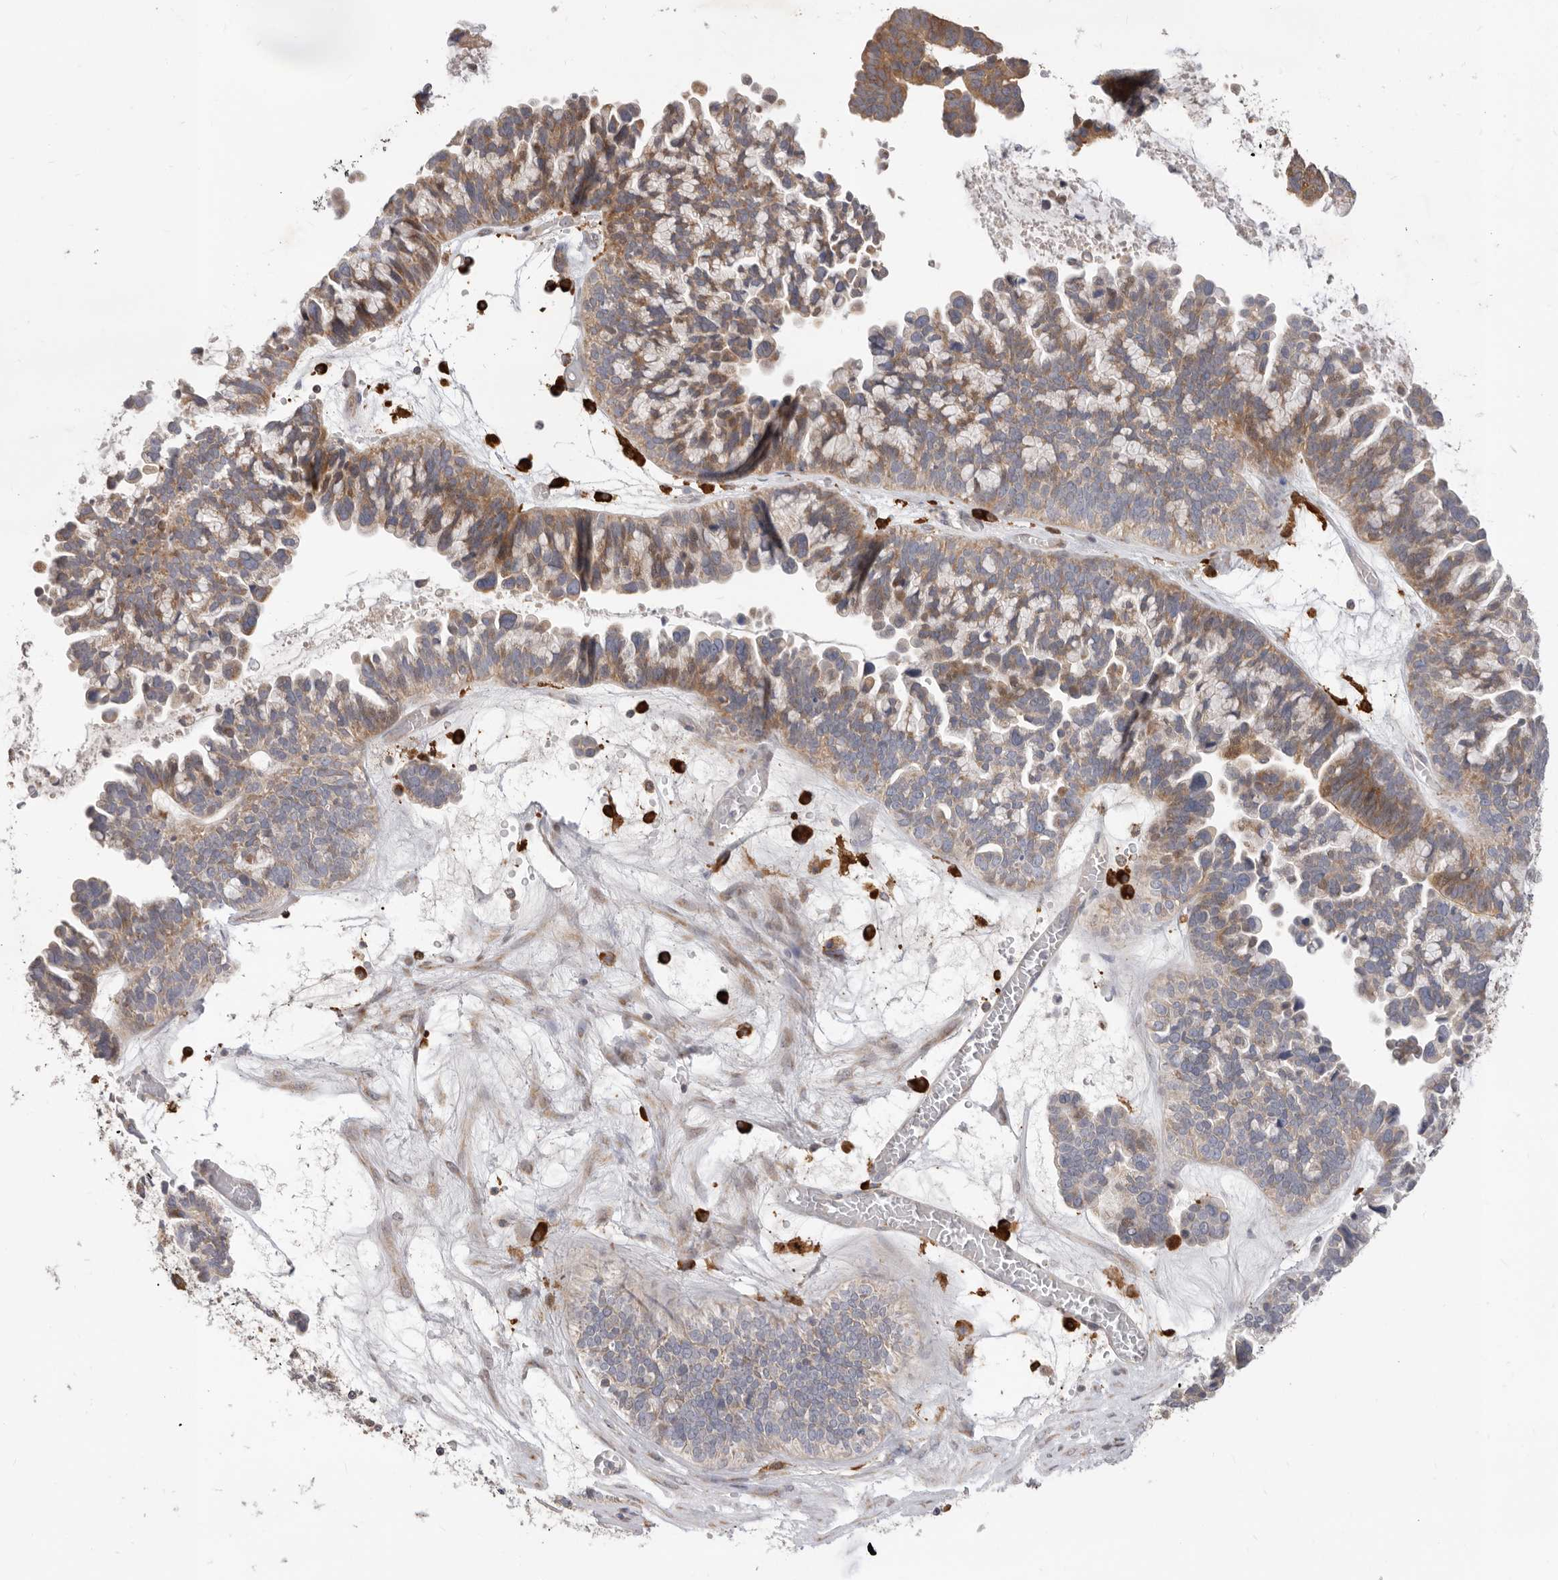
{"staining": {"intensity": "moderate", "quantity": "25%-75%", "location": "cytoplasmic/membranous"}, "tissue": "ovarian cancer", "cell_type": "Tumor cells", "image_type": "cancer", "snomed": [{"axis": "morphology", "description": "Cystadenocarcinoma, serous, NOS"}, {"axis": "topography", "description": "Ovary"}], "caption": "There is medium levels of moderate cytoplasmic/membranous positivity in tumor cells of ovarian serous cystadenocarcinoma, as demonstrated by immunohistochemical staining (brown color).", "gene": "USH1C", "patient": {"sex": "female", "age": 56}}